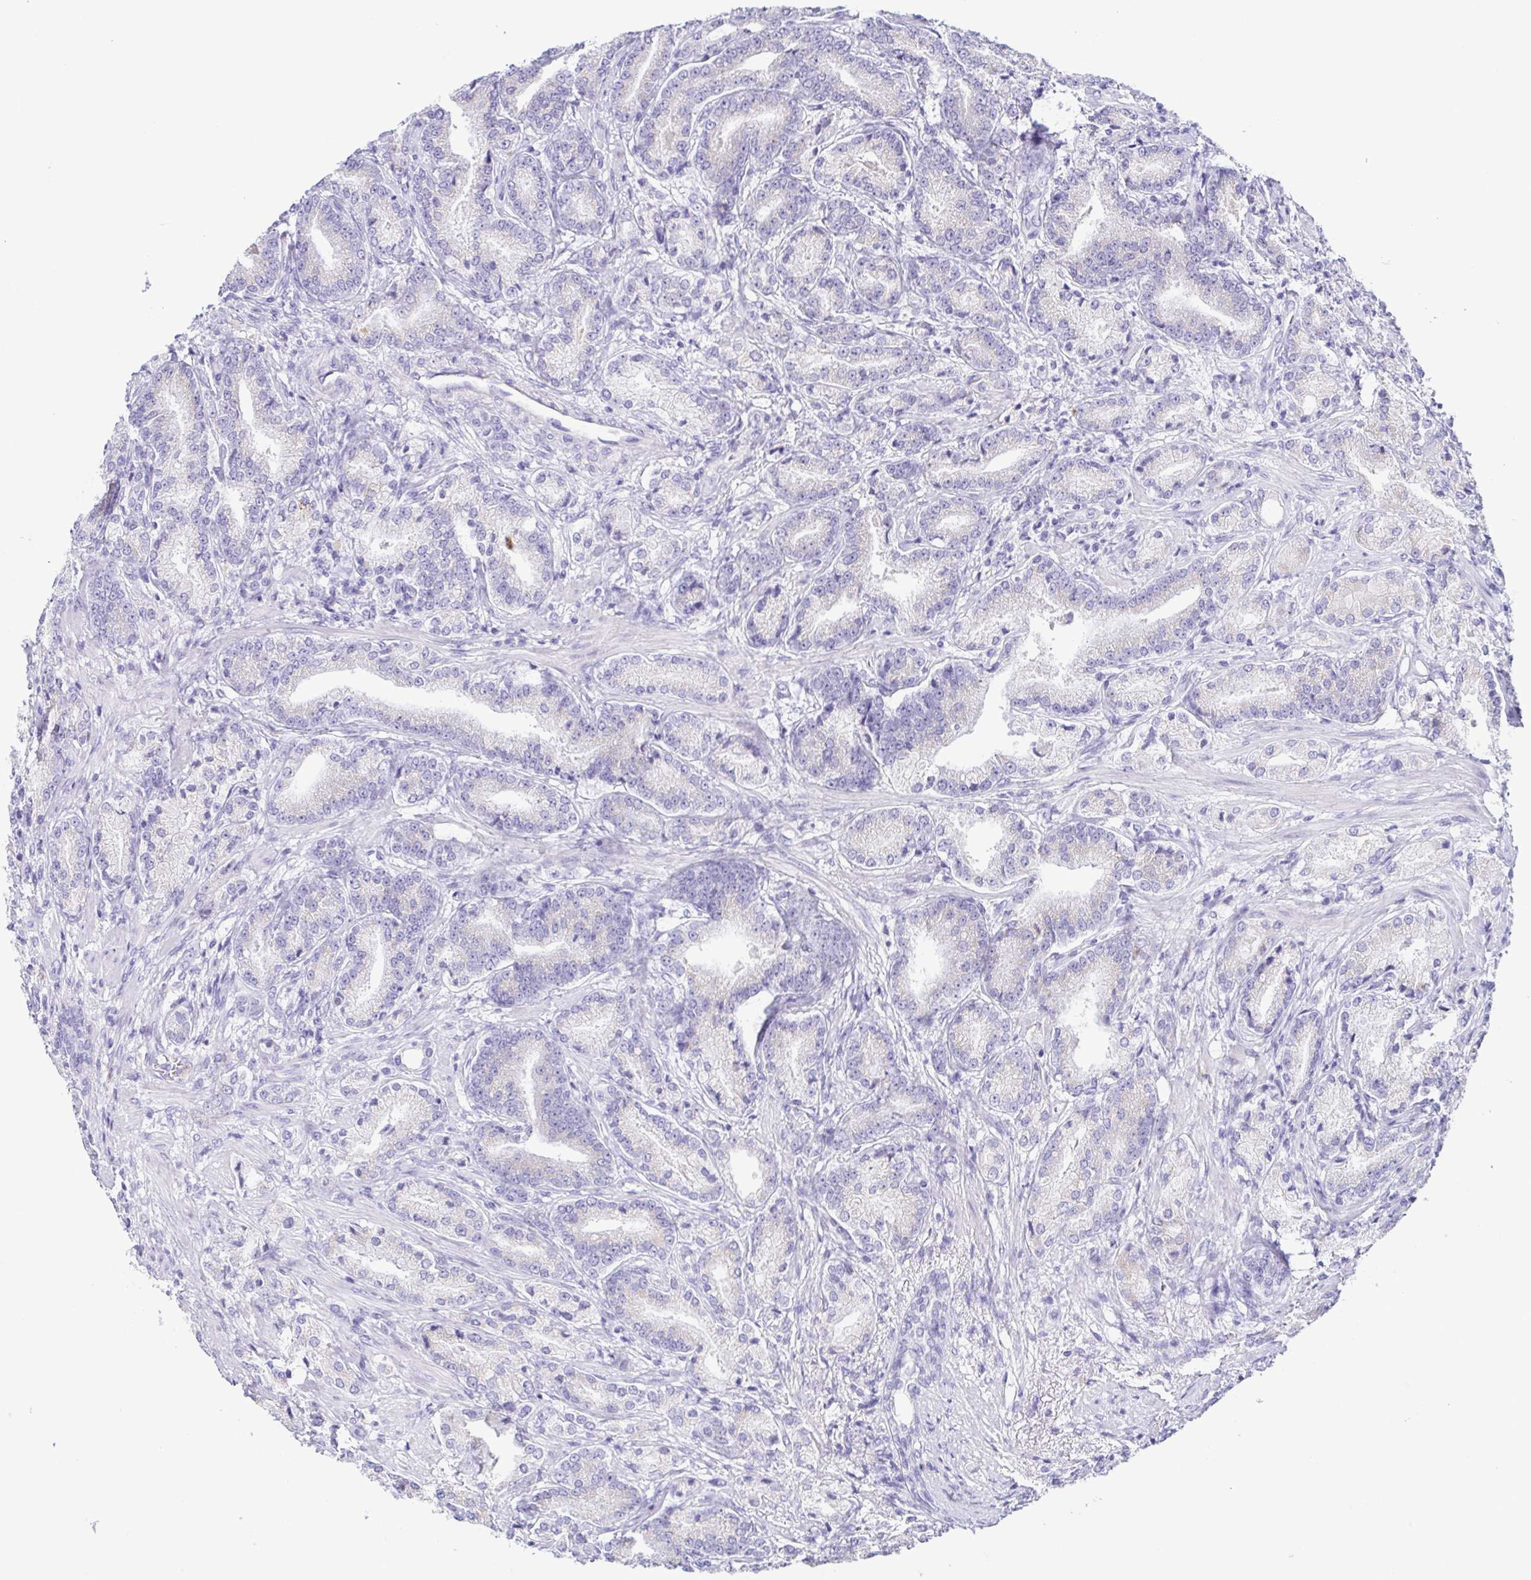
{"staining": {"intensity": "negative", "quantity": "none", "location": "none"}, "tissue": "prostate cancer", "cell_type": "Tumor cells", "image_type": "cancer", "snomed": [{"axis": "morphology", "description": "Adenocarcinoma, High grade"}, {"axis": "topography", "description": "Prostate and seminal vesicle, NOS"}], "caption": "This is an immunohistochemistry histopathology image of human prostate cancer (high-grade adenocarcinoma). There is no staining in tumor cells.", "gene": "AZU1", "patient": {"sex": "male", "age": 61}}